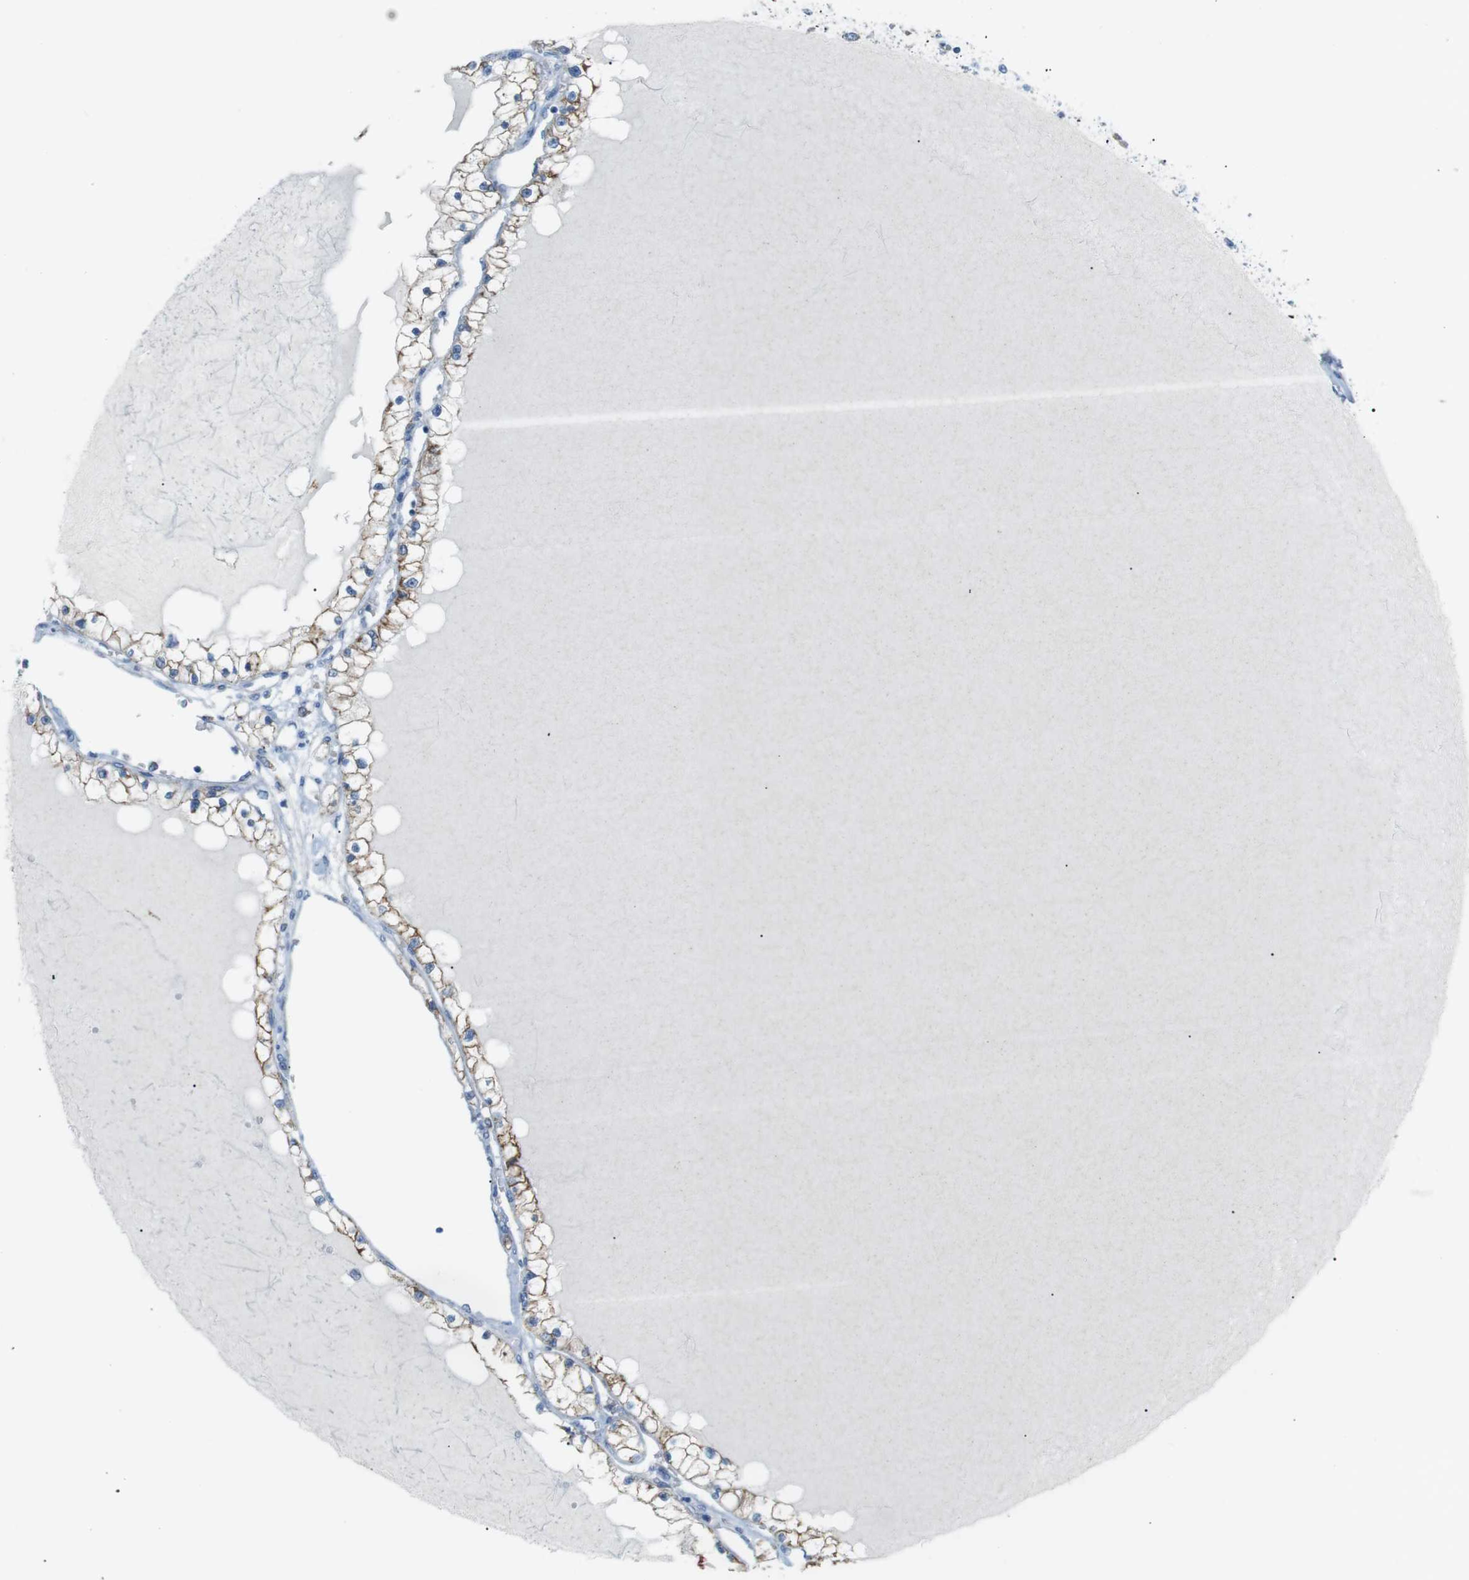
{"staining": {"intensity": "moderate", "quantity": "25%-75%", "location": "cytoplasmic/membranous"}, "tissue": "renal cancer", "cell_type": "Tumor cells", "image_type": "cancer", "snomed": [{"axis": "morphology", "description": "Adenocarcinoma, NOS"}, {"axis": "topography", "description": "Kidney"}], "caption": "Protein expression analysis of adenocarcinoma (renal) shows moderate cytoplasmic/membranous staining in about 25%-75% of tumor cells. (Brightfield microscopy of DAB IHC at high magnification).", "gene": "VAMP1", "patient": {"sex": "male", "age": 68}}